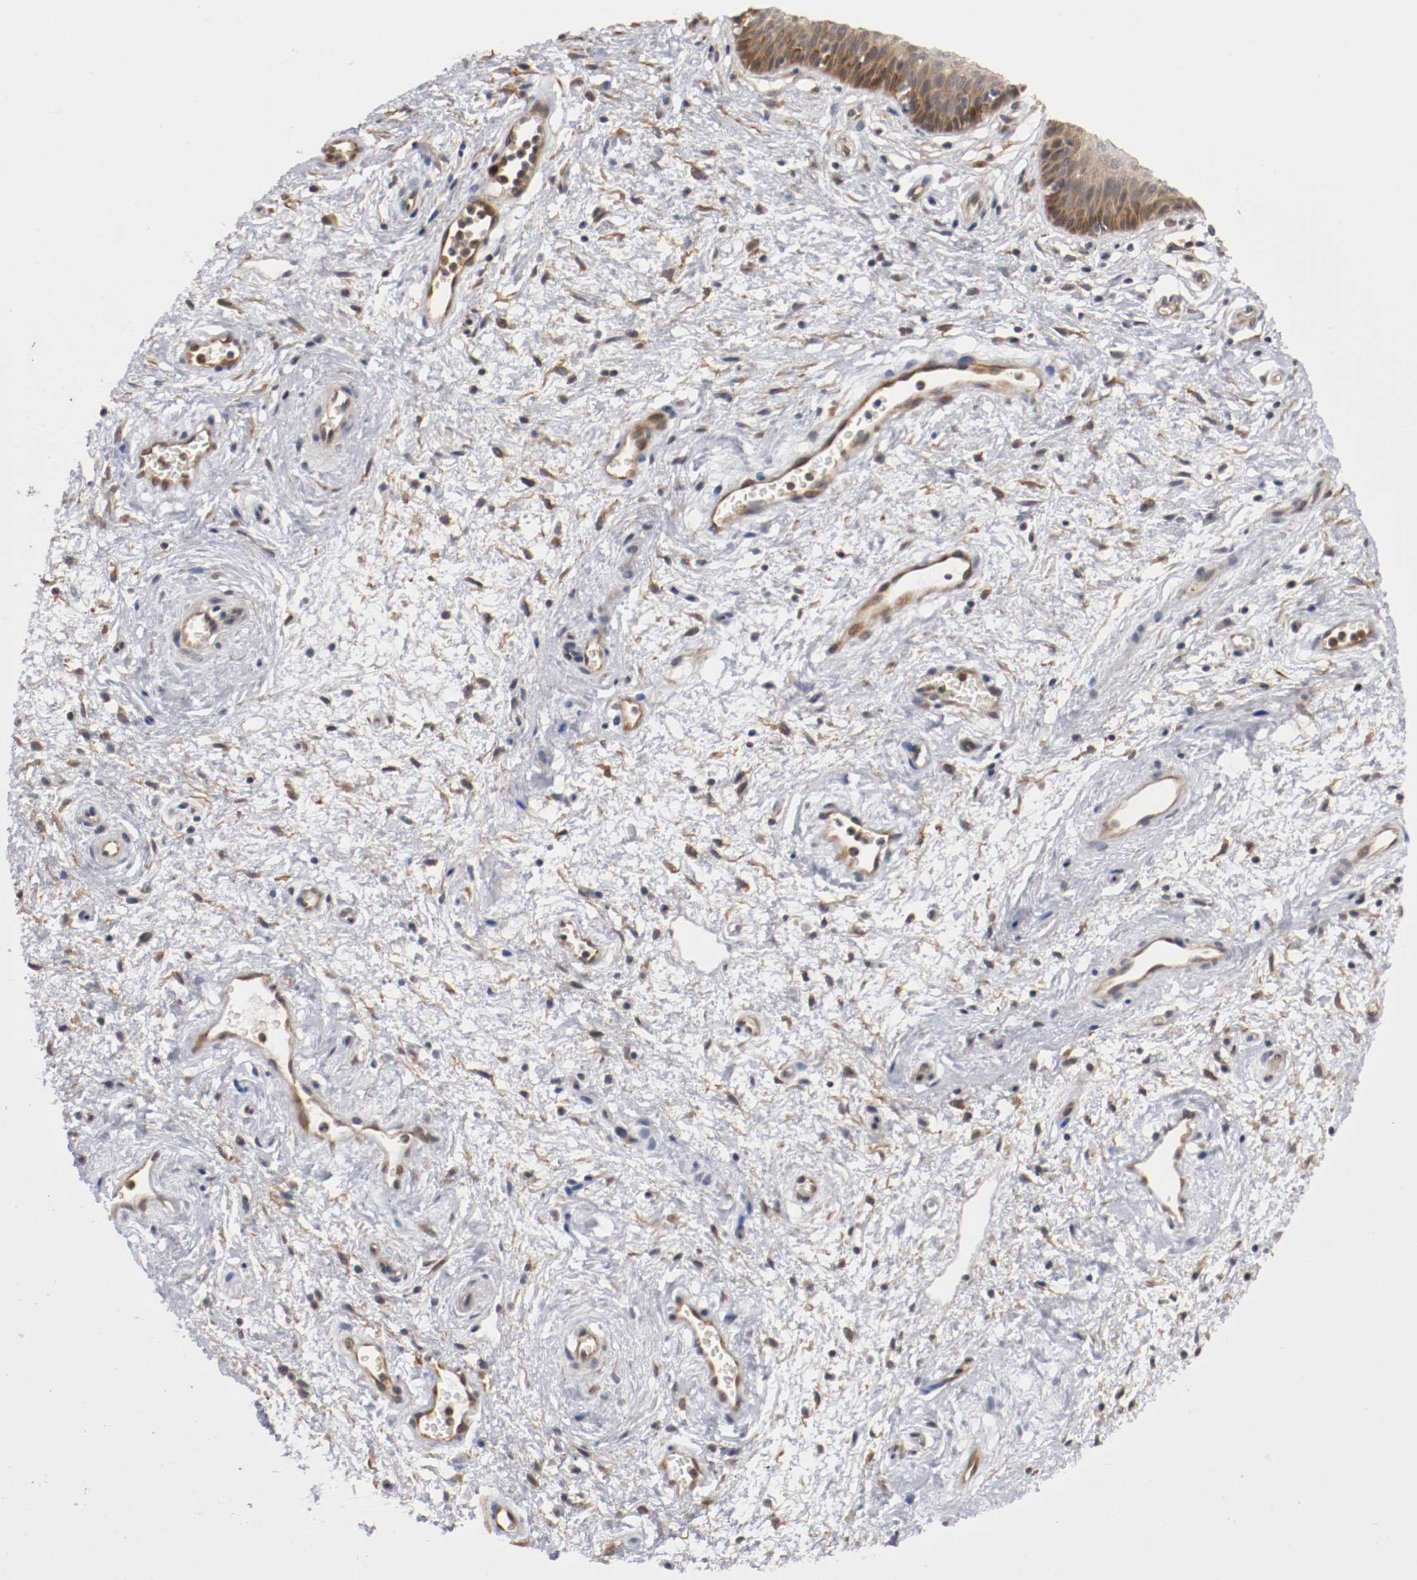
{"staining": {"intensity": "moderate", "quantity": "25%-75%", "location": "cytoplasmic/membranous"}, "tissue": "vagina", "cell_type": "Squamous epithelial cells", "image_type": "normal", "snomed": [{"axis": "morphology", "description": "Normal tissue, NOS"}, {"axis": "topography", "description": "Vagina"}], "caption": "High-power microscopy captured an immunohistochemistry image of benign vagina, revealing moderate cytoplasmic/membranous staining in about 25%-75% of squamous epithelial cells.", "gene": "RBM23", "patient": {"sex": "female", "age": 34}}